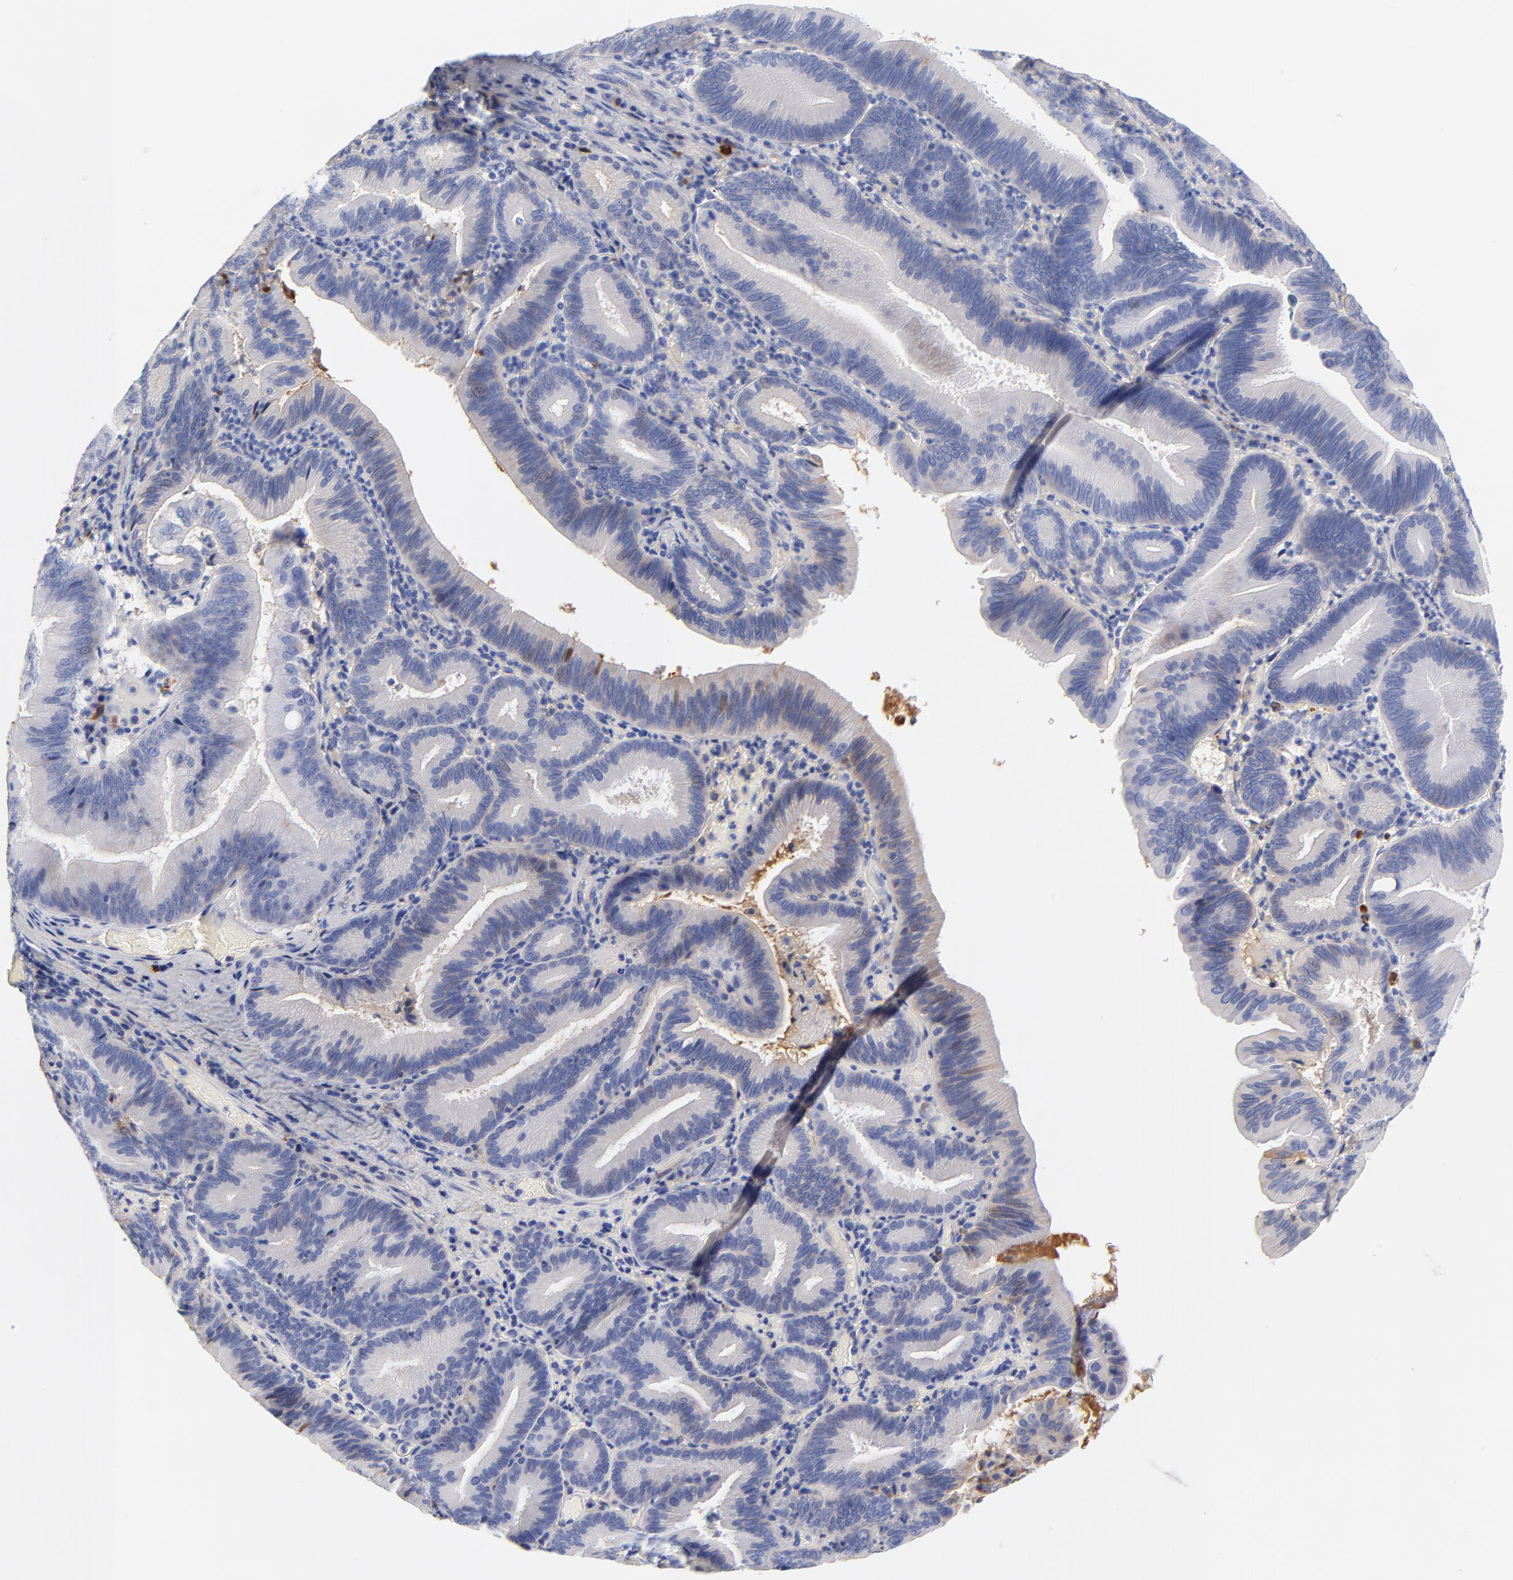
{"staining": {"intensity": "weak", "quantity": "<25%", "location": "cytoplasmic/membranous"}, "tissue": "pancreatic cancer", "cell_type": "Tumor cells", "image_type": "cancer", "snomed": [{"axis": "morphology", "description": "Adenocarcinoma, NOS"}, {"axis": "topography", "description": "Pancreas"}], "caption": "High magnification brightfield microscopy of pancreatic adenocarcinoma stained with DAB (brown) and counterstained with hematoxylin (blue): tumor cells show no significant staining.", "gene": "IGLV3-10", "patient": {"sex": "male", "age": 82}}